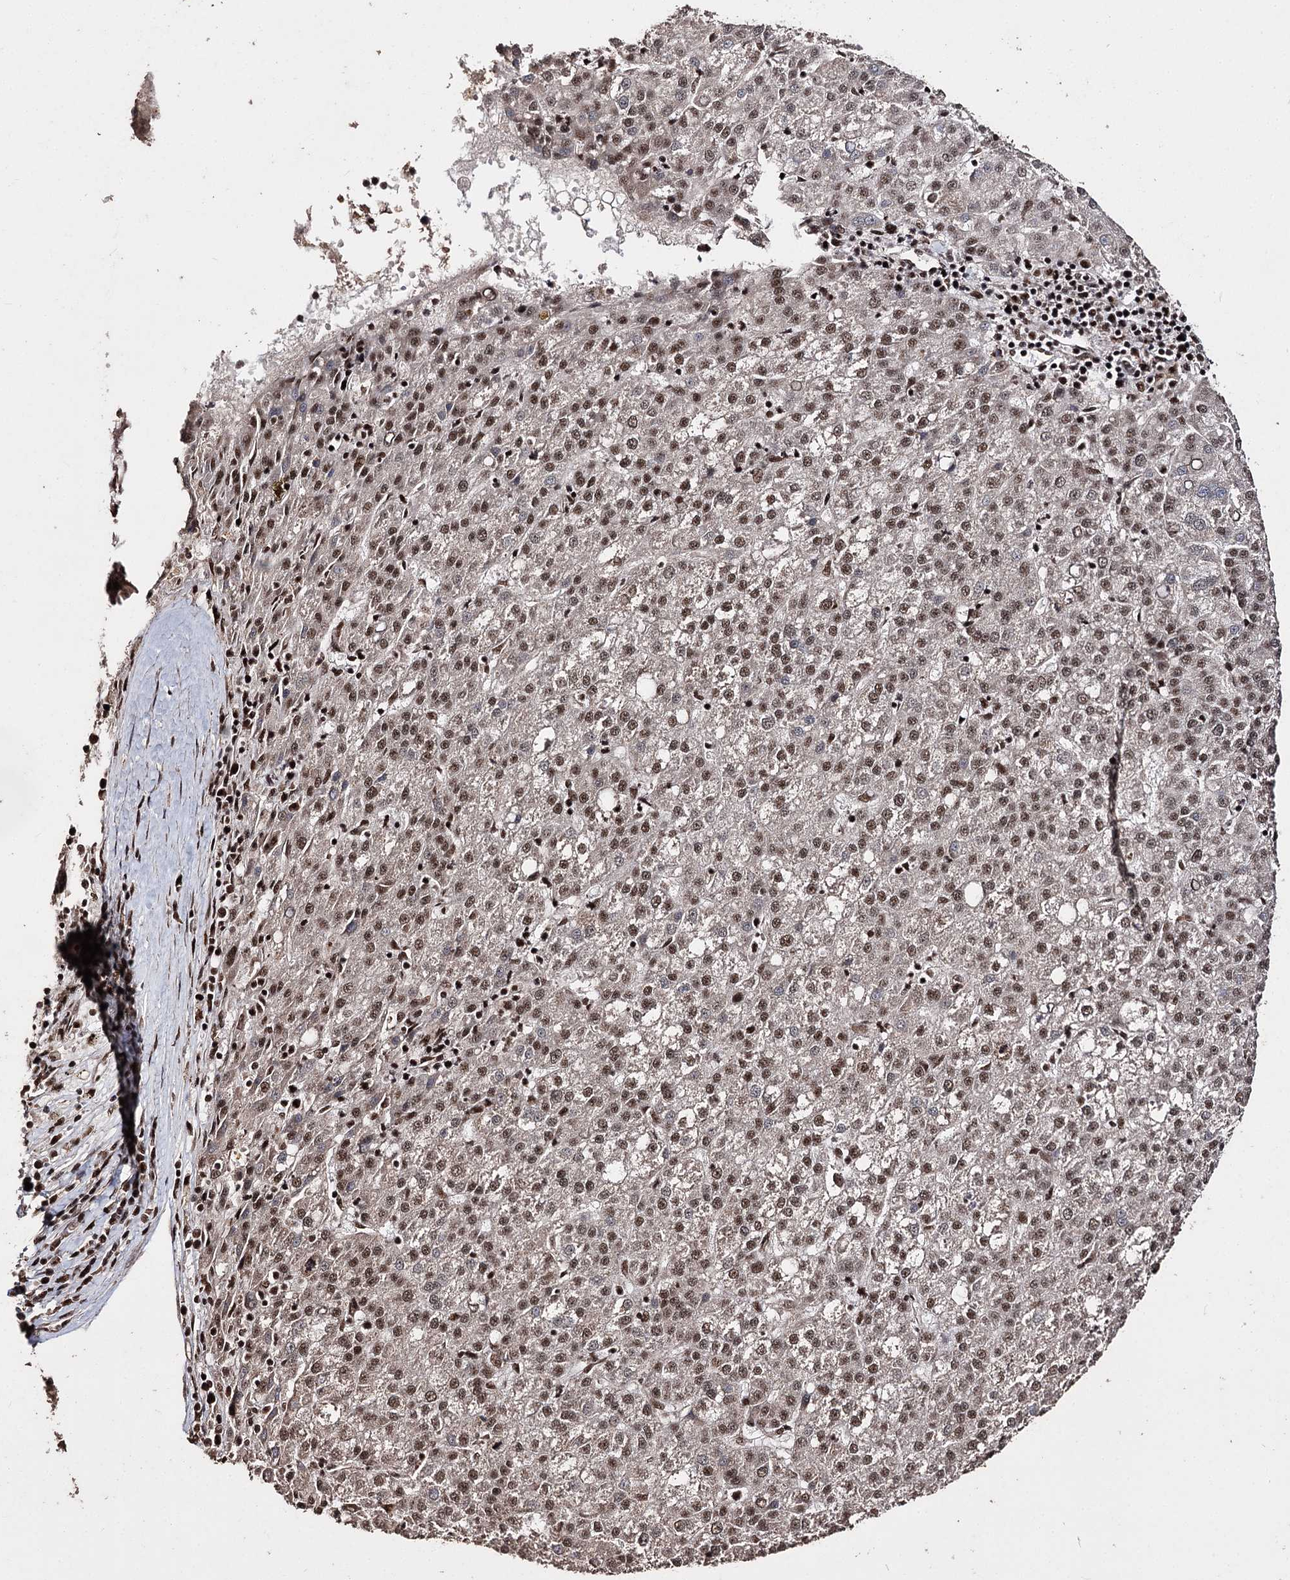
{"staining": {"intensity": "moderate", "quantity": ">75%", "location": "nuclear"}, "tissue": "liver cancer", "cell_type": "Tumor cells", "image_type": "cancer", "snomed": [{"axis": "morphology", "description": "Carcinoma, Hepatocellular, NOS"}, {"axis": "topography", "description": "Liver"}], "caption": "Moderate nuclear protein positivity is present in approximately >75% of tumor cells in liver hepatocellular carcinoma. The protein is shown in brown color, while the nuclei are stained blue.", "gene": "U2SURP", "patient": {"sex": "female", "age": 58}}